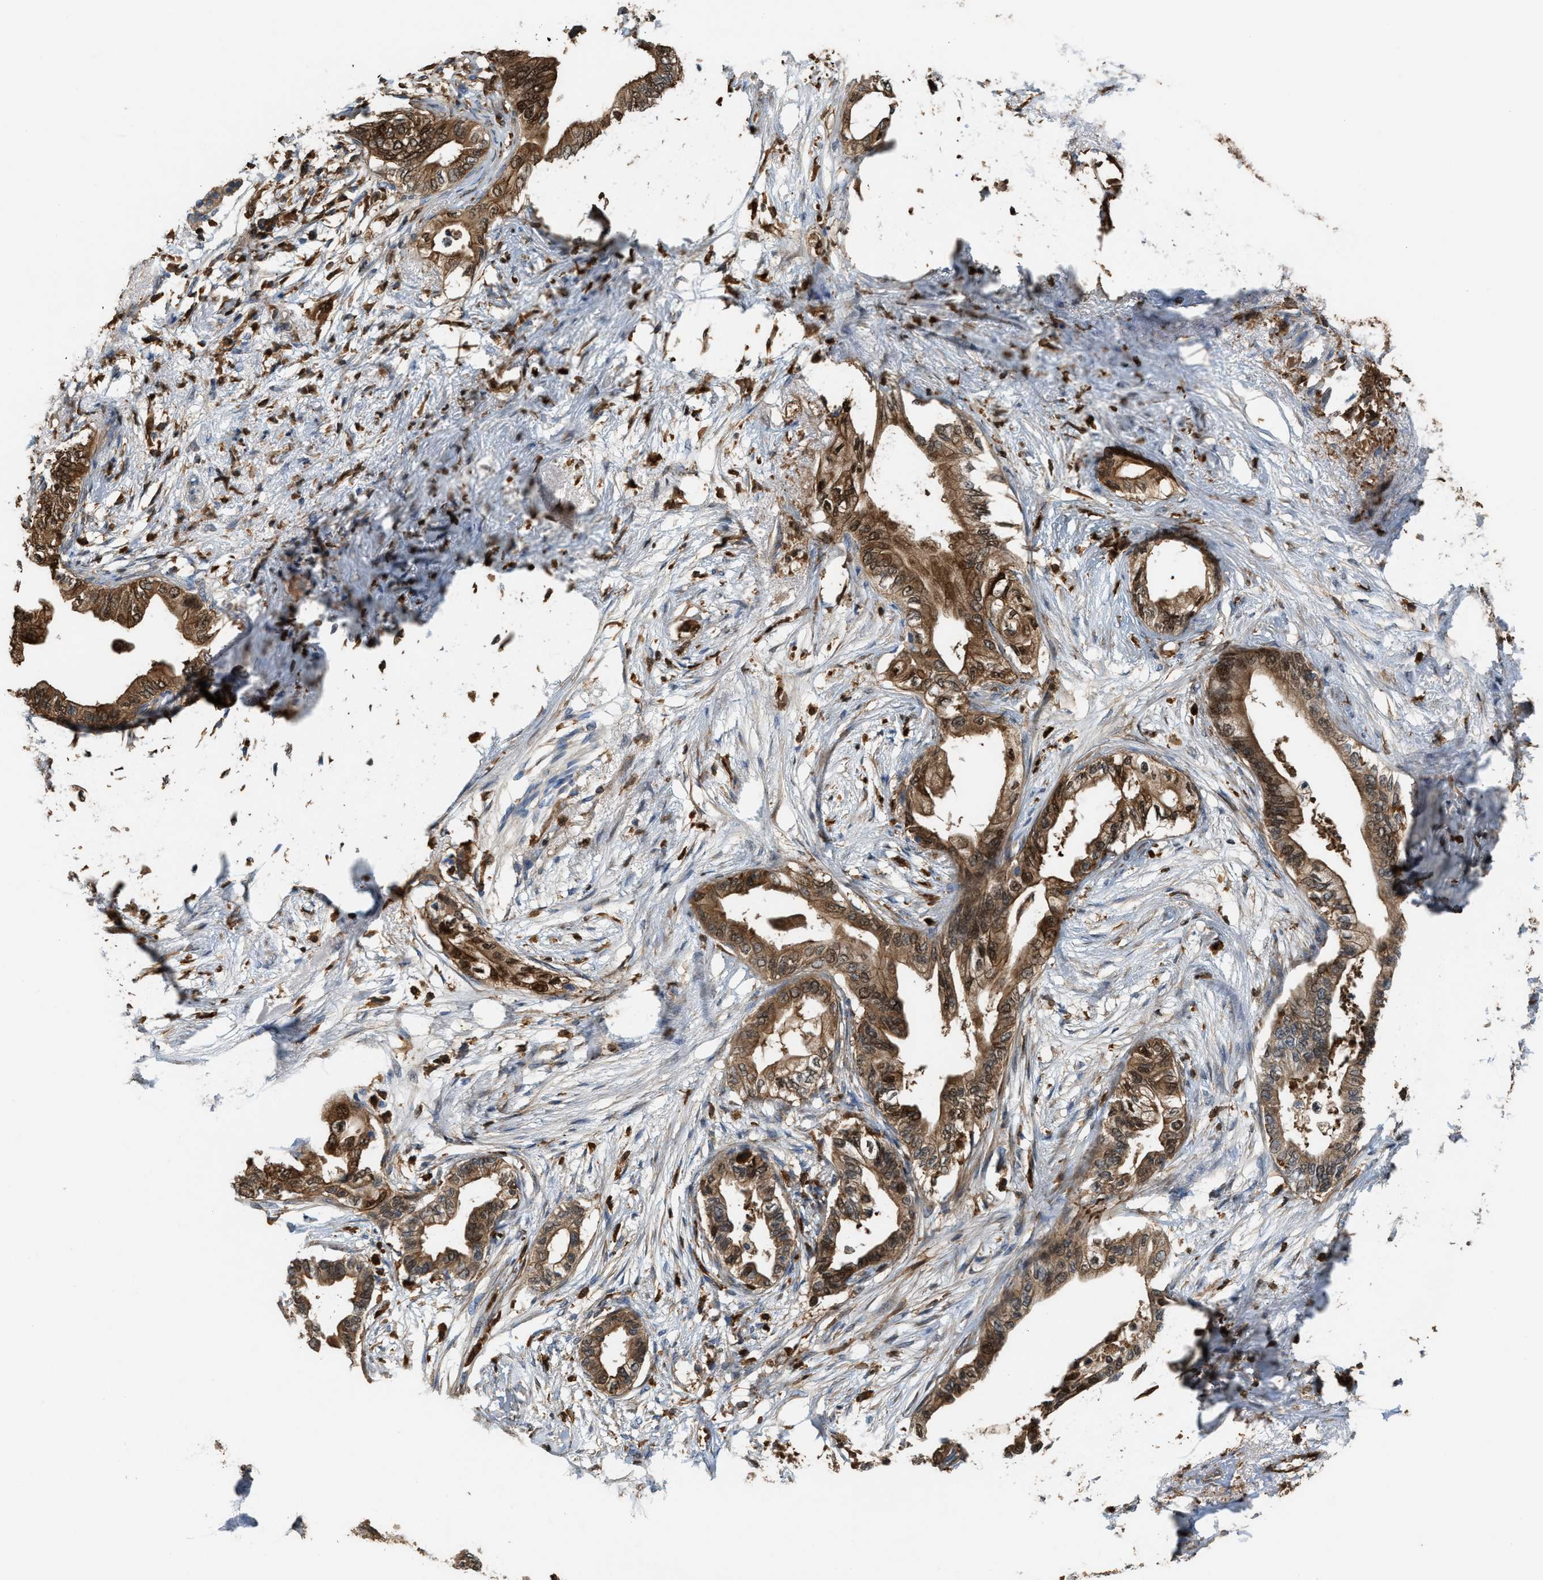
{"staining": {"intensity": "moderate", "quantity": ">75%", "location": "cytoplasmic/membranous"}, "tissue": "pancreatic cancer", "cell_type": "Tumor cells", "image_type": "cancer", "snomed": [{"axis": "morphology", "description": "Normal tissue, NOS"}, {"axis": "morphology", "description": "Adenocarcinoma, NOS"}, {"axis": "topography", "description": "Pancreas"}, {"axis": "topography", "description": "Duodenum"}], "caption": "Protein analysis of pancreatic cancer (adenocarcinoma) tissue shows moderate cytoplasmic/membranous expression in approximately >75% of tumor cells.", "gene": "SERPINB5", "patient": {"sex": "female", "age": 60}}